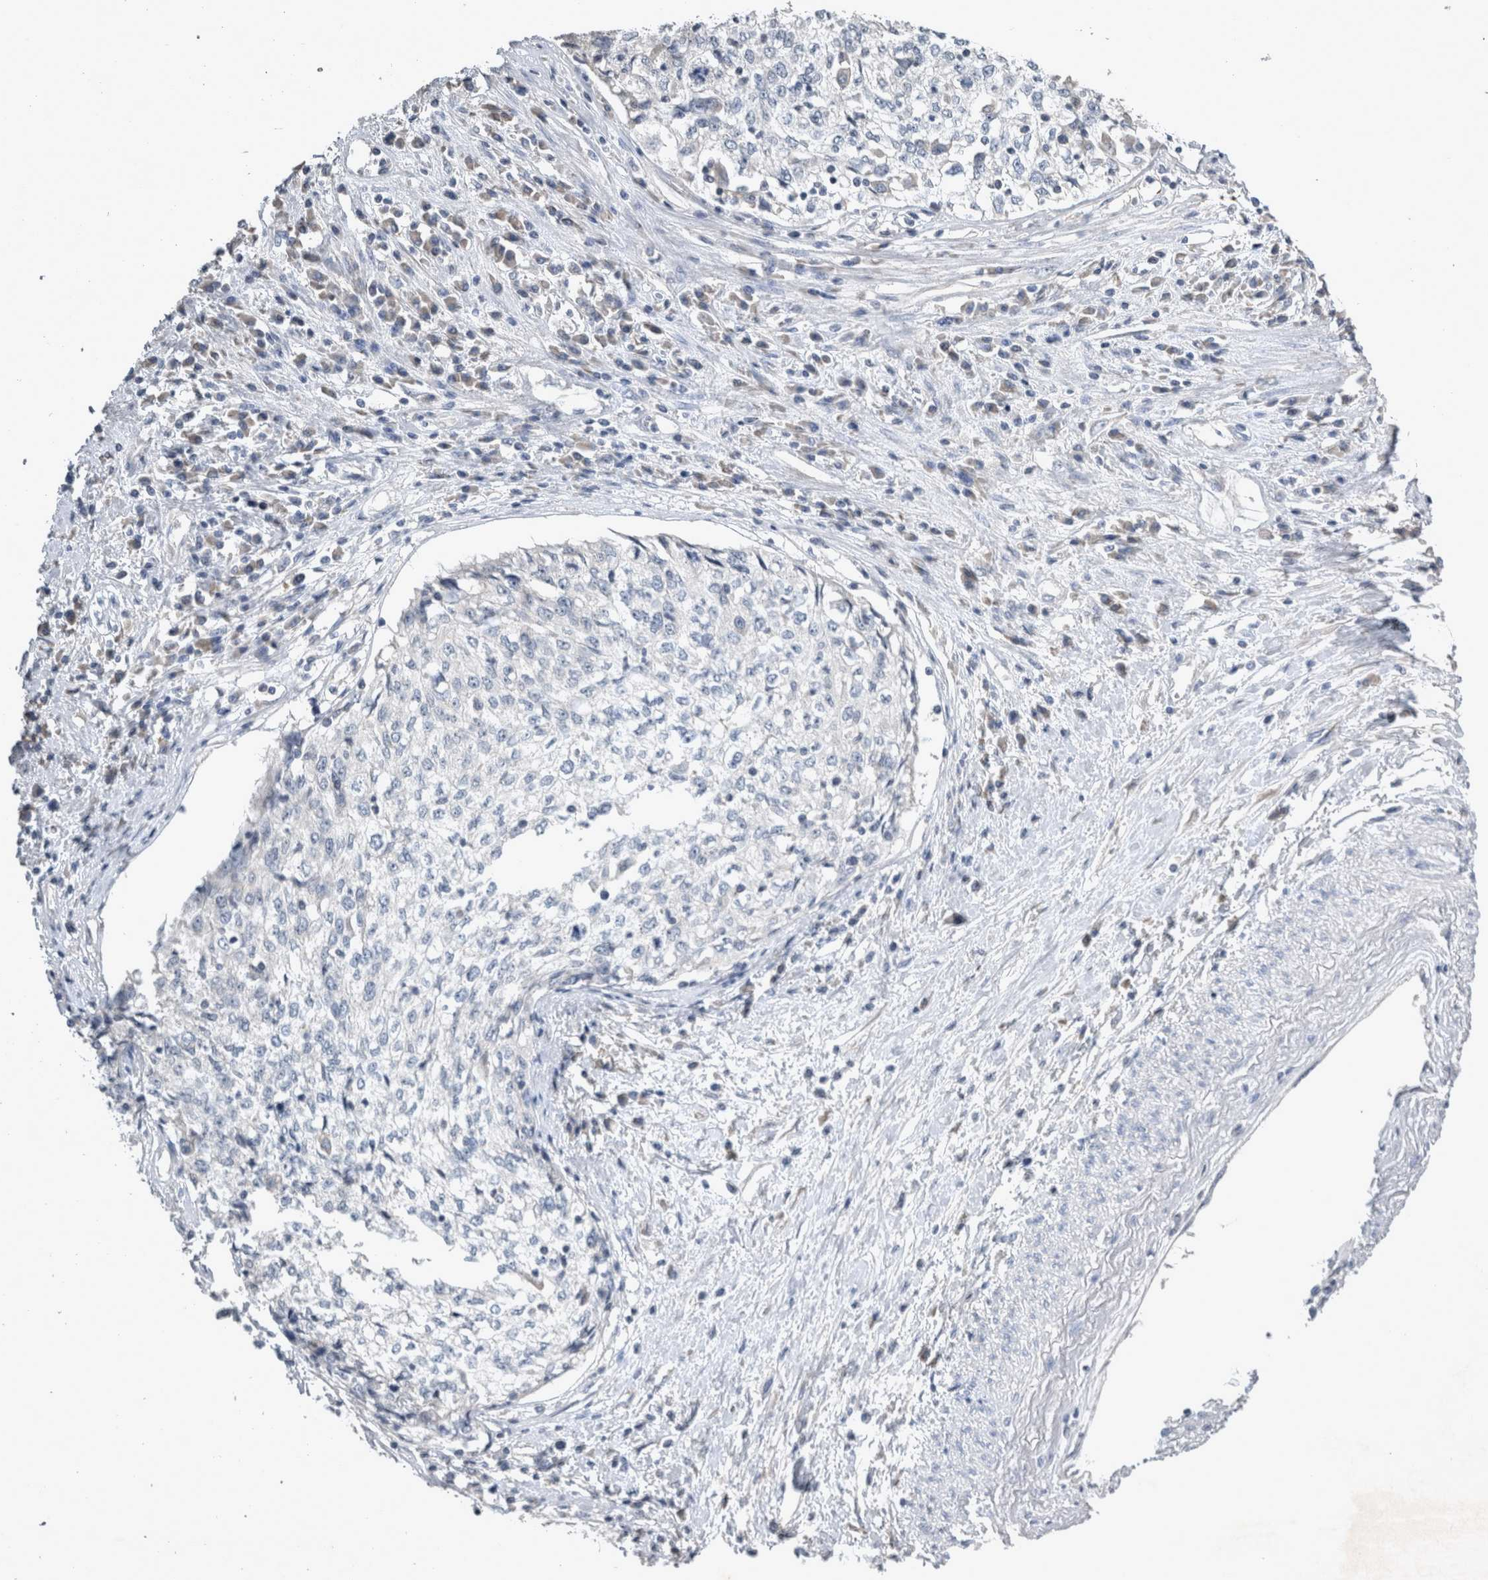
{"staining": {"intensity": "negative", "quantity": "none", "location": "none"}, "tissue": "cervical cancer", "cell_type": "Tumor cells", "image_type": "cancer", "snomed": [{"axis": "morphology", "description": "Squamous cell carcinoma, NOS"}, {"axis": "topography", "description": "Cervix"}], "caption": "This histopathology image is of squamous cell carcinoma (cervical) stained with immunohistochemistry (IHC) to label a protein in brown with the nuclei are counter-stained blue. There is no positivity in tumor cells.", "gene": "SLC22A11", "patient": {"sex": "female", "age": 57}}